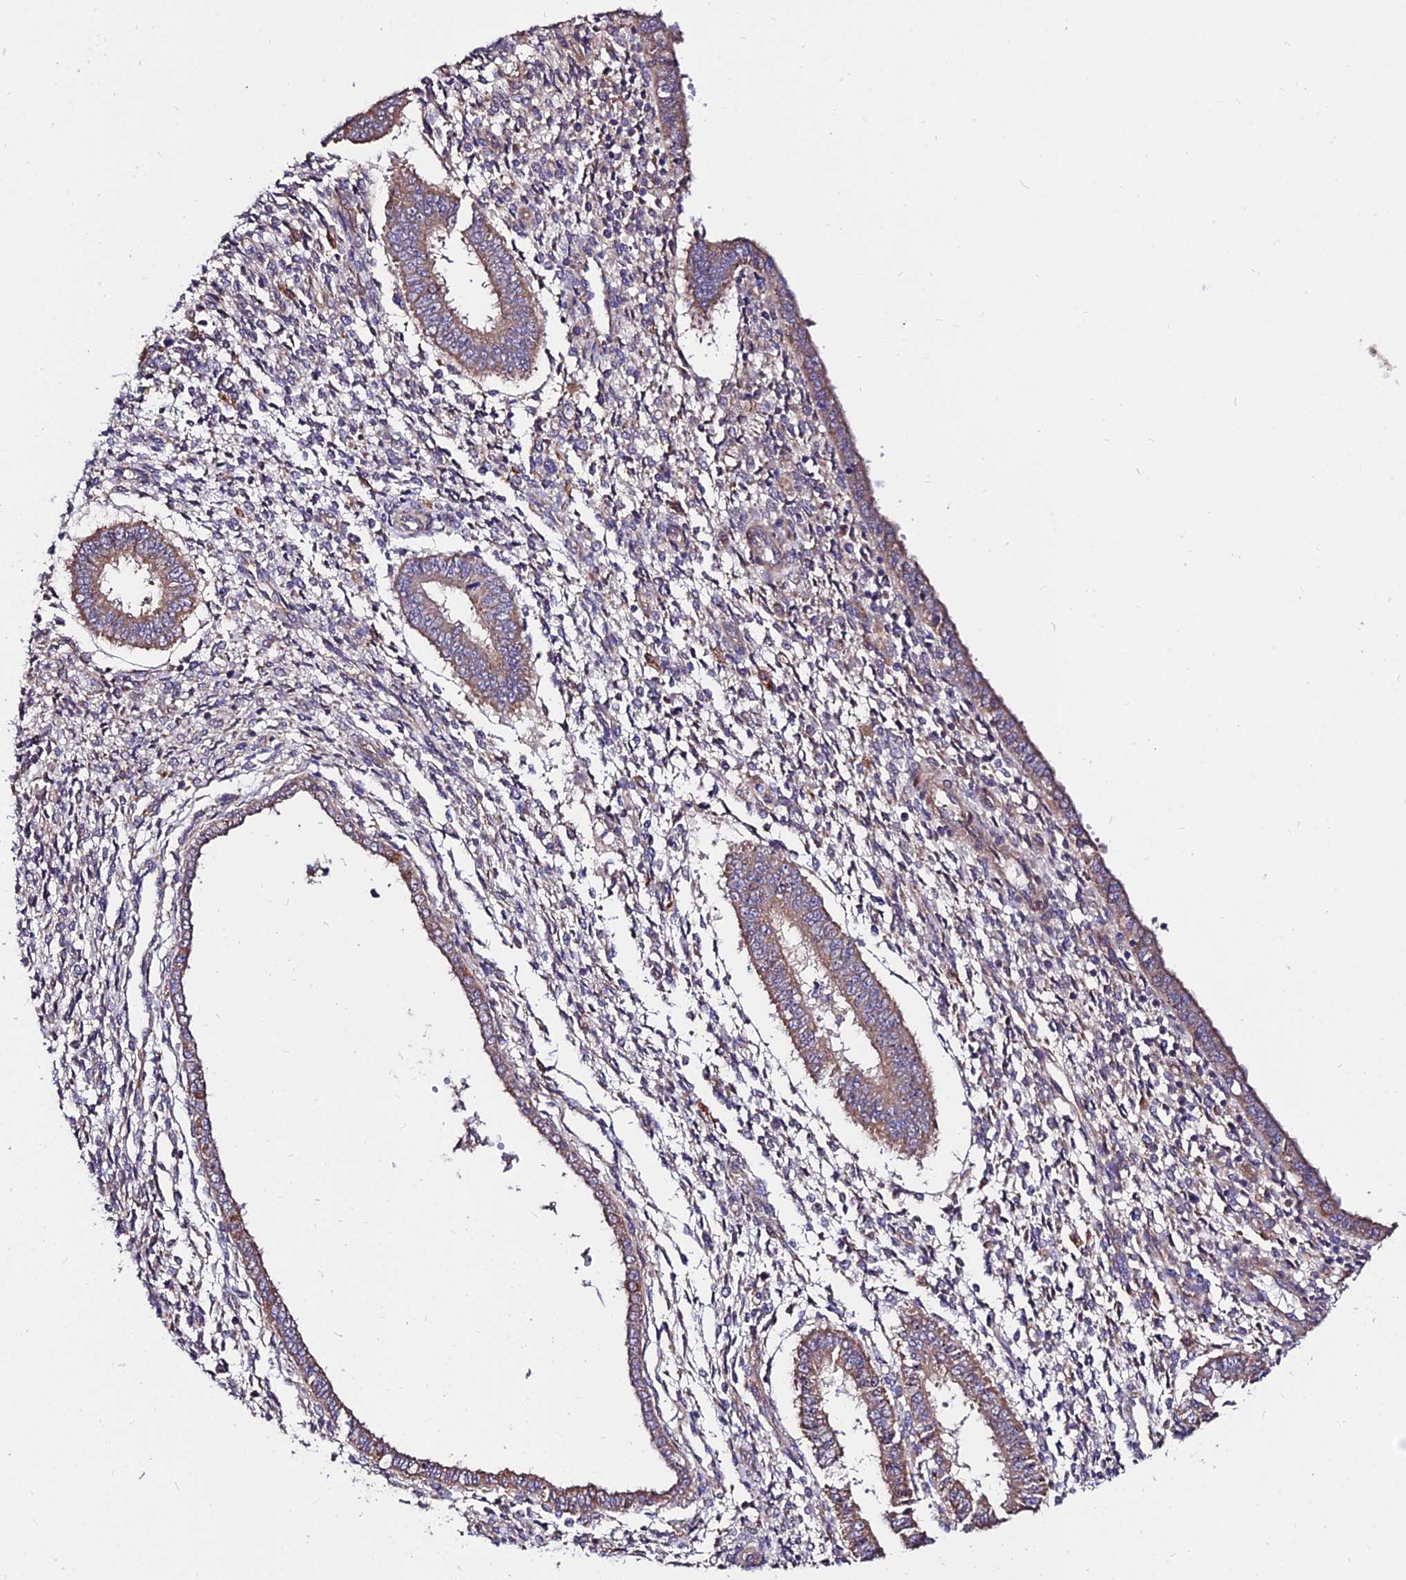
{"staining": {"intensity": "weak", "quantity": "<25%", "location": "cytoplasmic/membranous"}, "tissue": "endometrium", "cell_type": "Cells in endometrial stroma", "image_type": "normal", "snomed": [{"axis": "morphology", "description": "Normal tissue, NOS"}, {"axis": "topography", "description": "Endometrium"}], "caption": "An IHC photomicrograph of normal endometrium is shown. There is no staining in cells in endometrial stroma of endometrium.", "gene": "CDC37L1", "patient": {"sex": "female", "age": 35}}